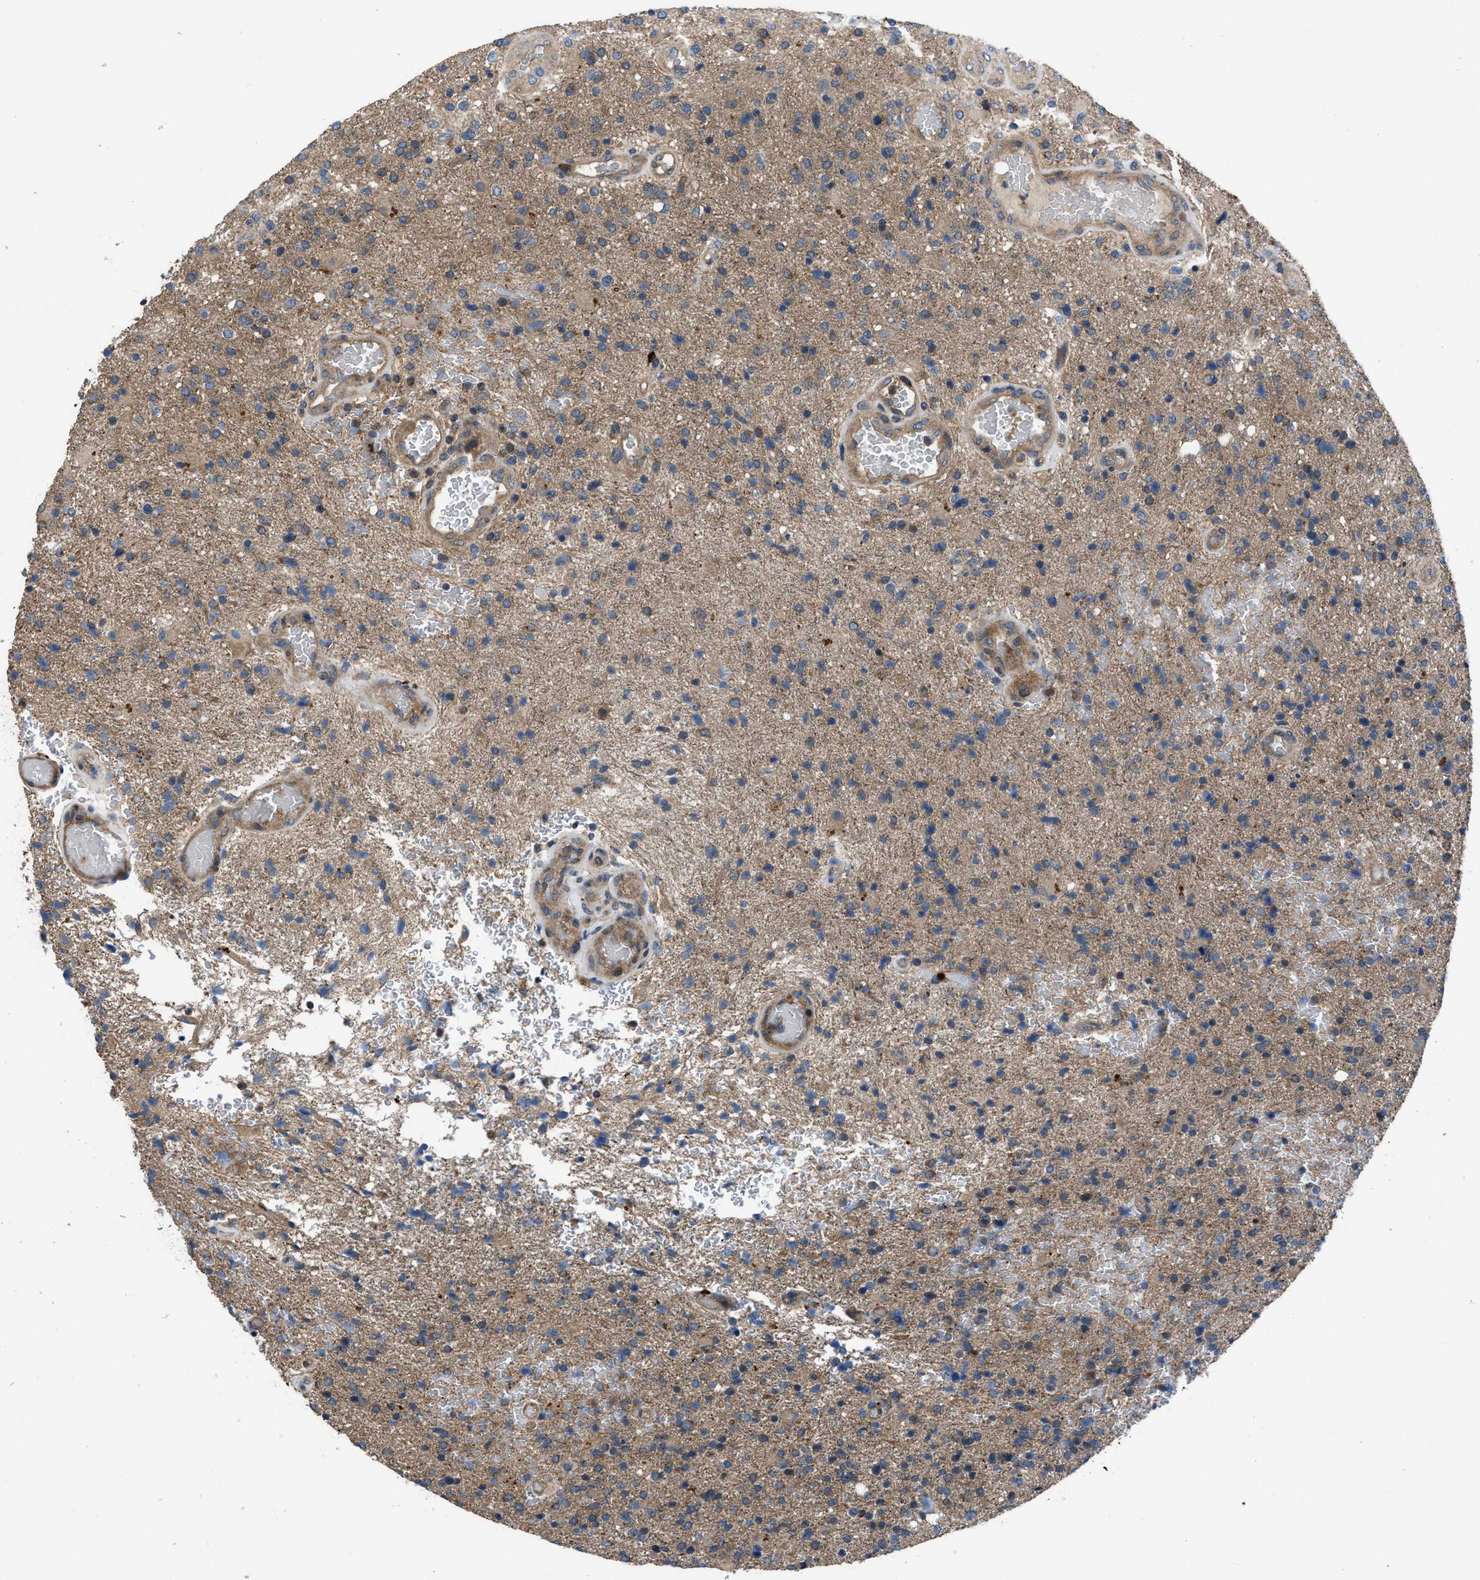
{"staining": {"intensity": "weak", "quantity": ">75%", "location": "cytoplasmic/membranous"}, "tissue": "glioma", "cell_type": "Tumor cells", "image_type": "cancer", "snomed": [{"axis": "morphology", "description": "Glioma, malignant, High grade"}, {"axis": "topography", "description": "Brain"}], "caption": "DAB immunohistochemical staining of glioma displays weak cytoplasmic/membranous protein staining in approximately >75% of tumor cells.", "gene": "USP25", "patient": {"sex": "male", "age": 72}}